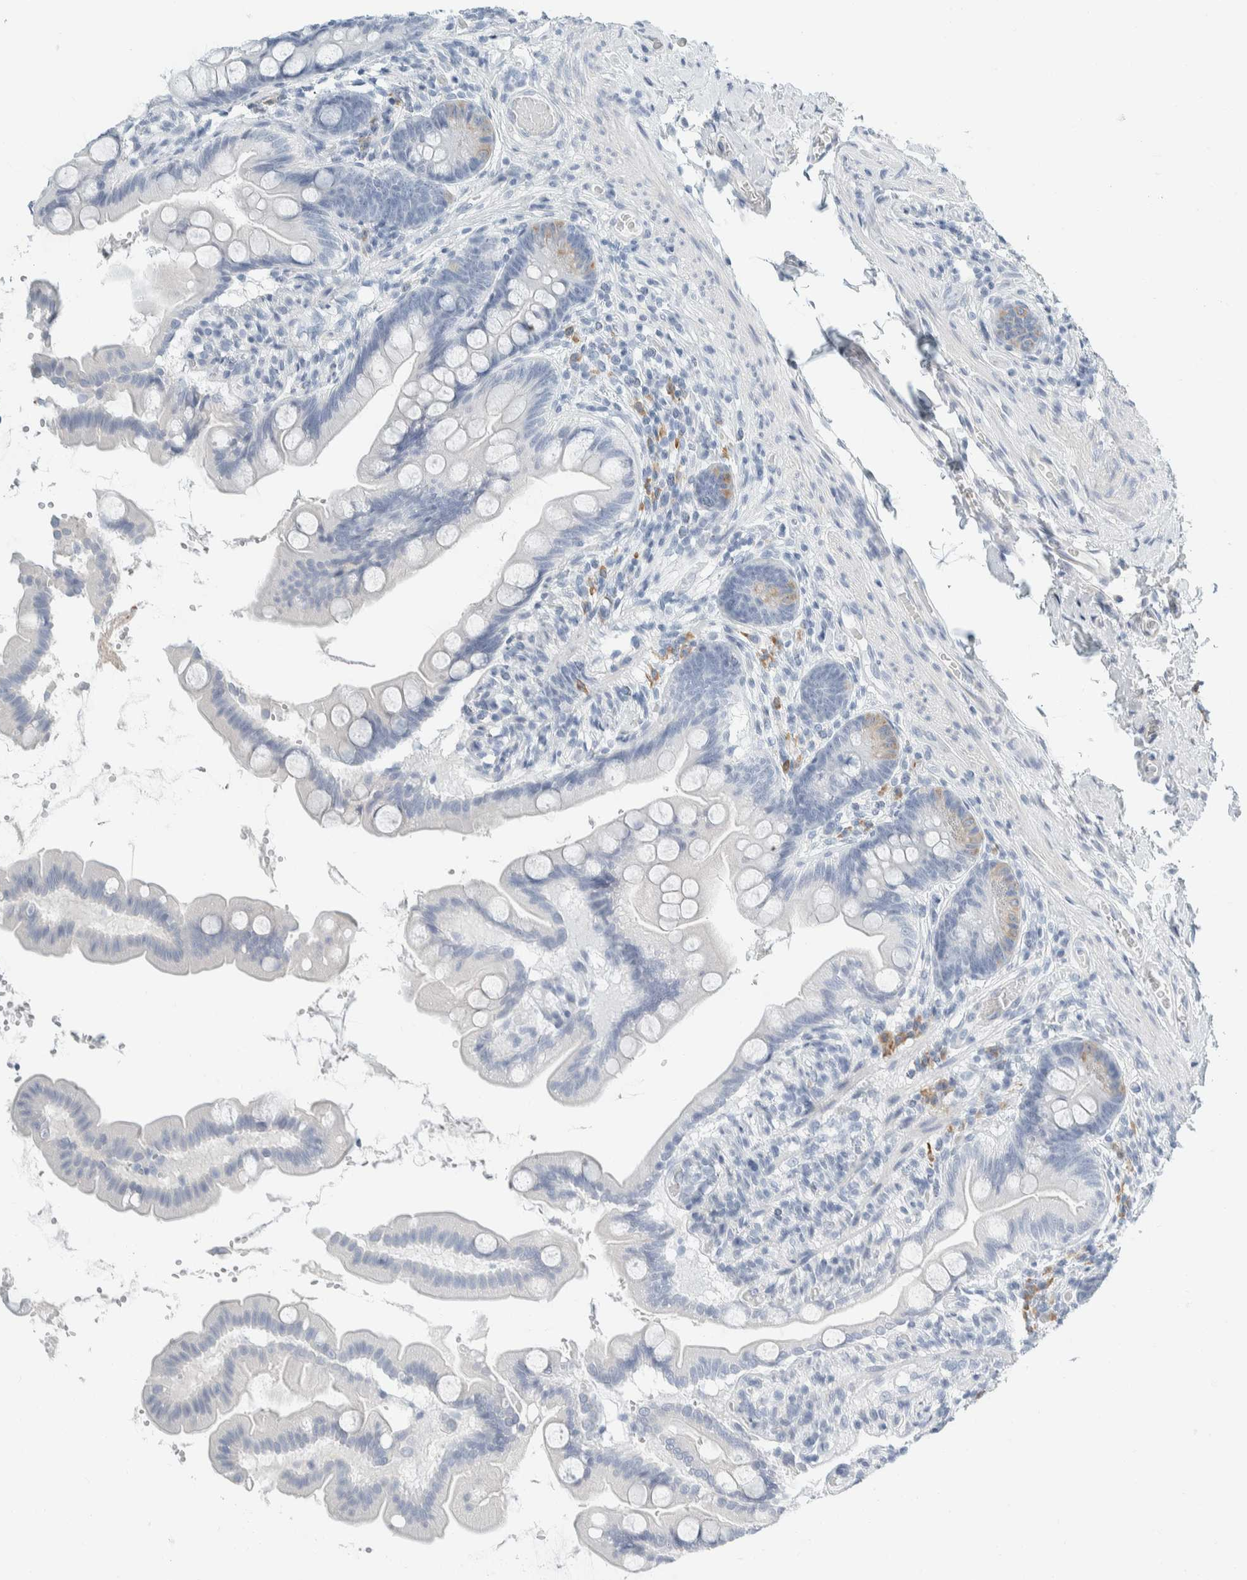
{"staining": {"intensity": "moderate", "quantity": "<25%", "location": "cytoplasmic/membranous"}, "tissue": "small intestine", "cell_type": "Glandular cells", "image_type": "normal", "snomed": [{"axis": "morphology", "description": "Normal tissue, NOS"}, {"axis": "topography", "description": "Small intestine"}], "caption": "Protein staining exhibits moderate cytoplasmic/membranous positivity in about <25% of glandular cells in benign small intestine. The staining was performed using DAB, with brown indicating positive protein expression. Nuclei are stained blue with hematoxylin.", "gene": "ARHGAP27", "patient": {"sex": "female", "age": 56}}